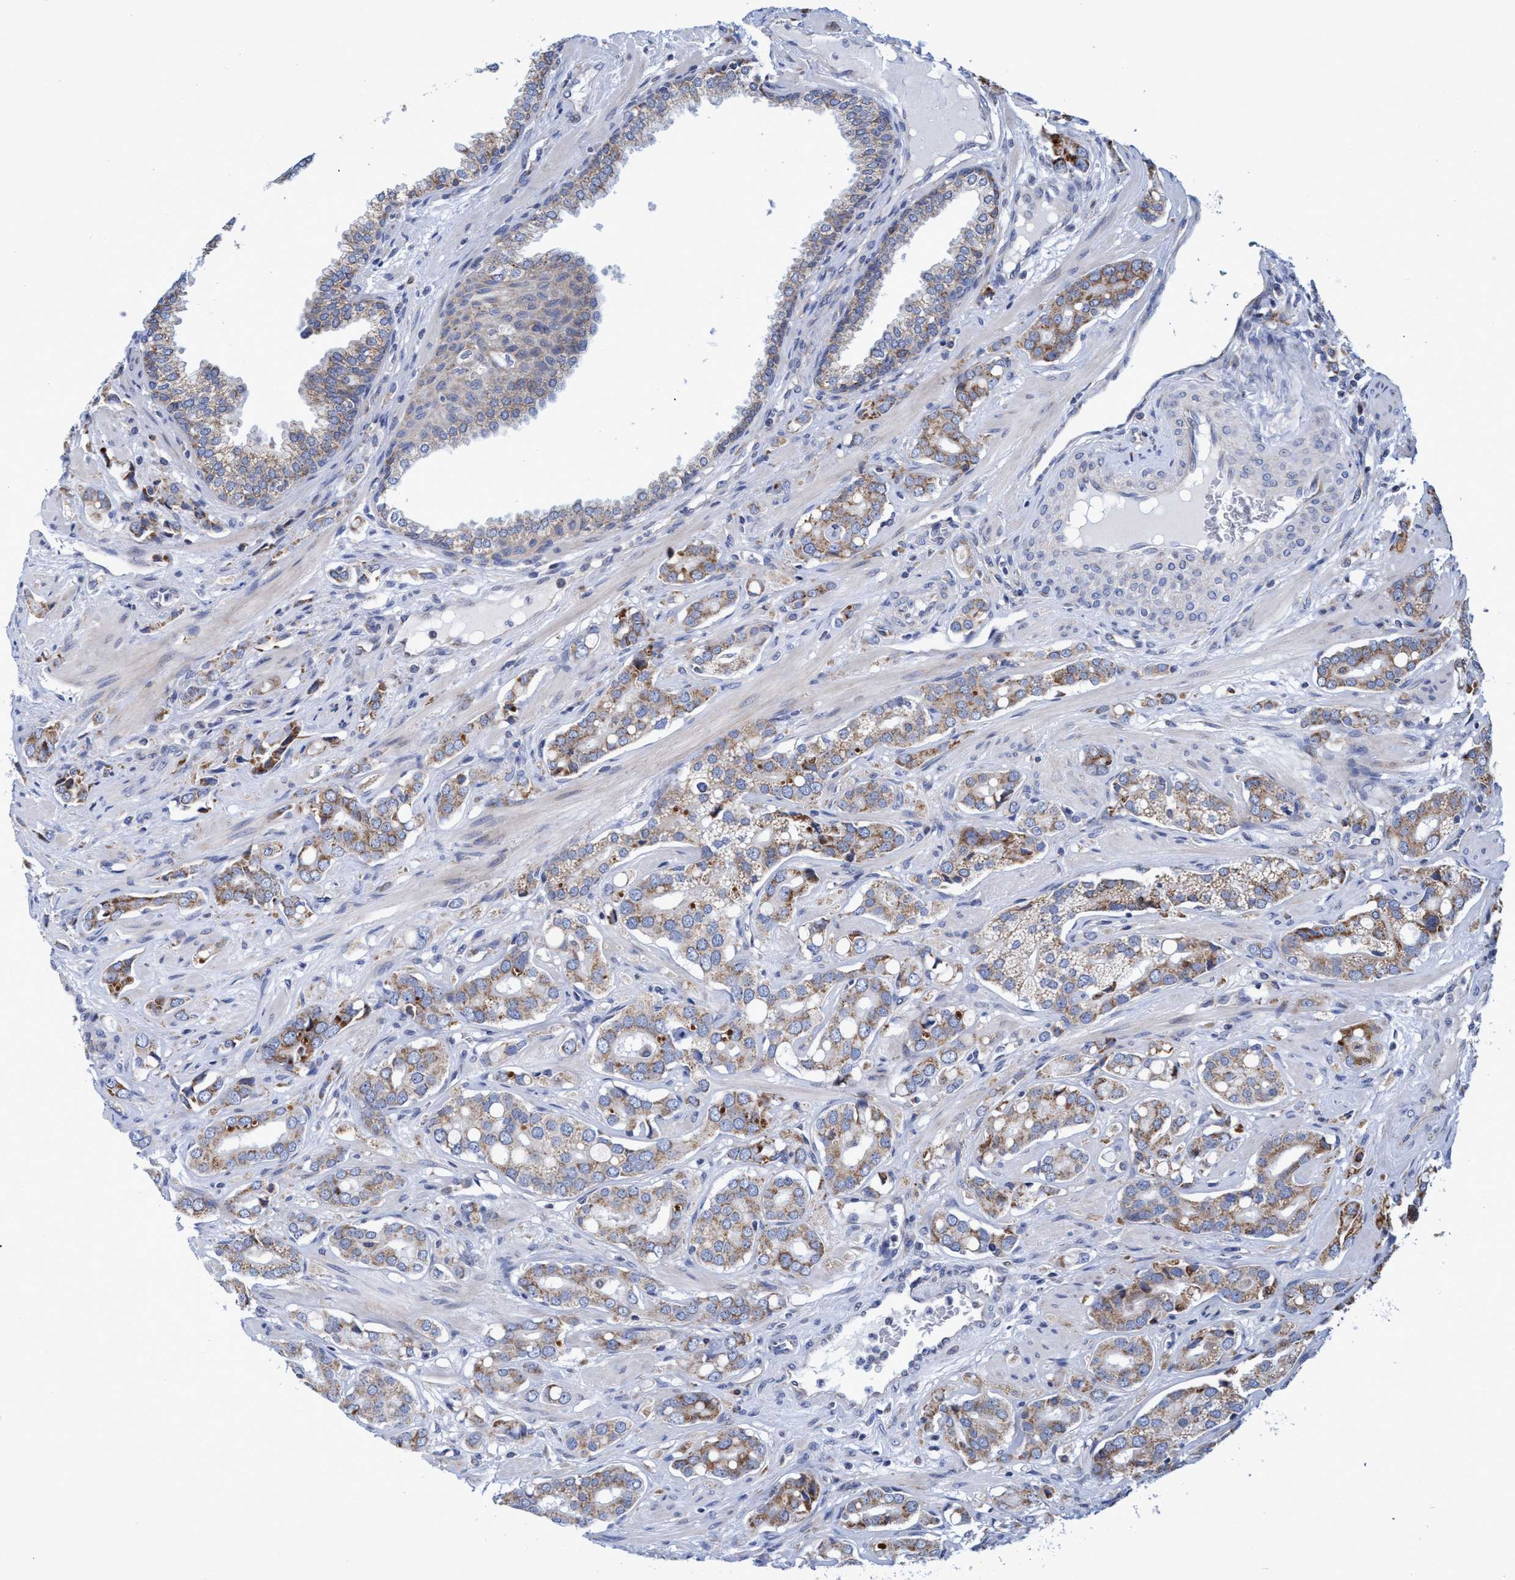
{"staining": {"intensity": "weak", "quantity": ">75%", "location": "cytoplasmic/membranous"}, "tissue": "prostate cancer", "cell_type": "Tumor cells", "image_type": "cancer", "snomed": [{"axis": "morphology", "description": "Adenocarcinoma, High grade"}, {"axis": "topography", "description": "Prostate"}], "caption": "Protein expression analysis of prostate high-grade adenocarcinoma demonstrates weak cytoplasmic/membranous positivity in about >75% of tumor cells.", "gene": "NAT16", "patient": {"sex": "male", "age": 52}}